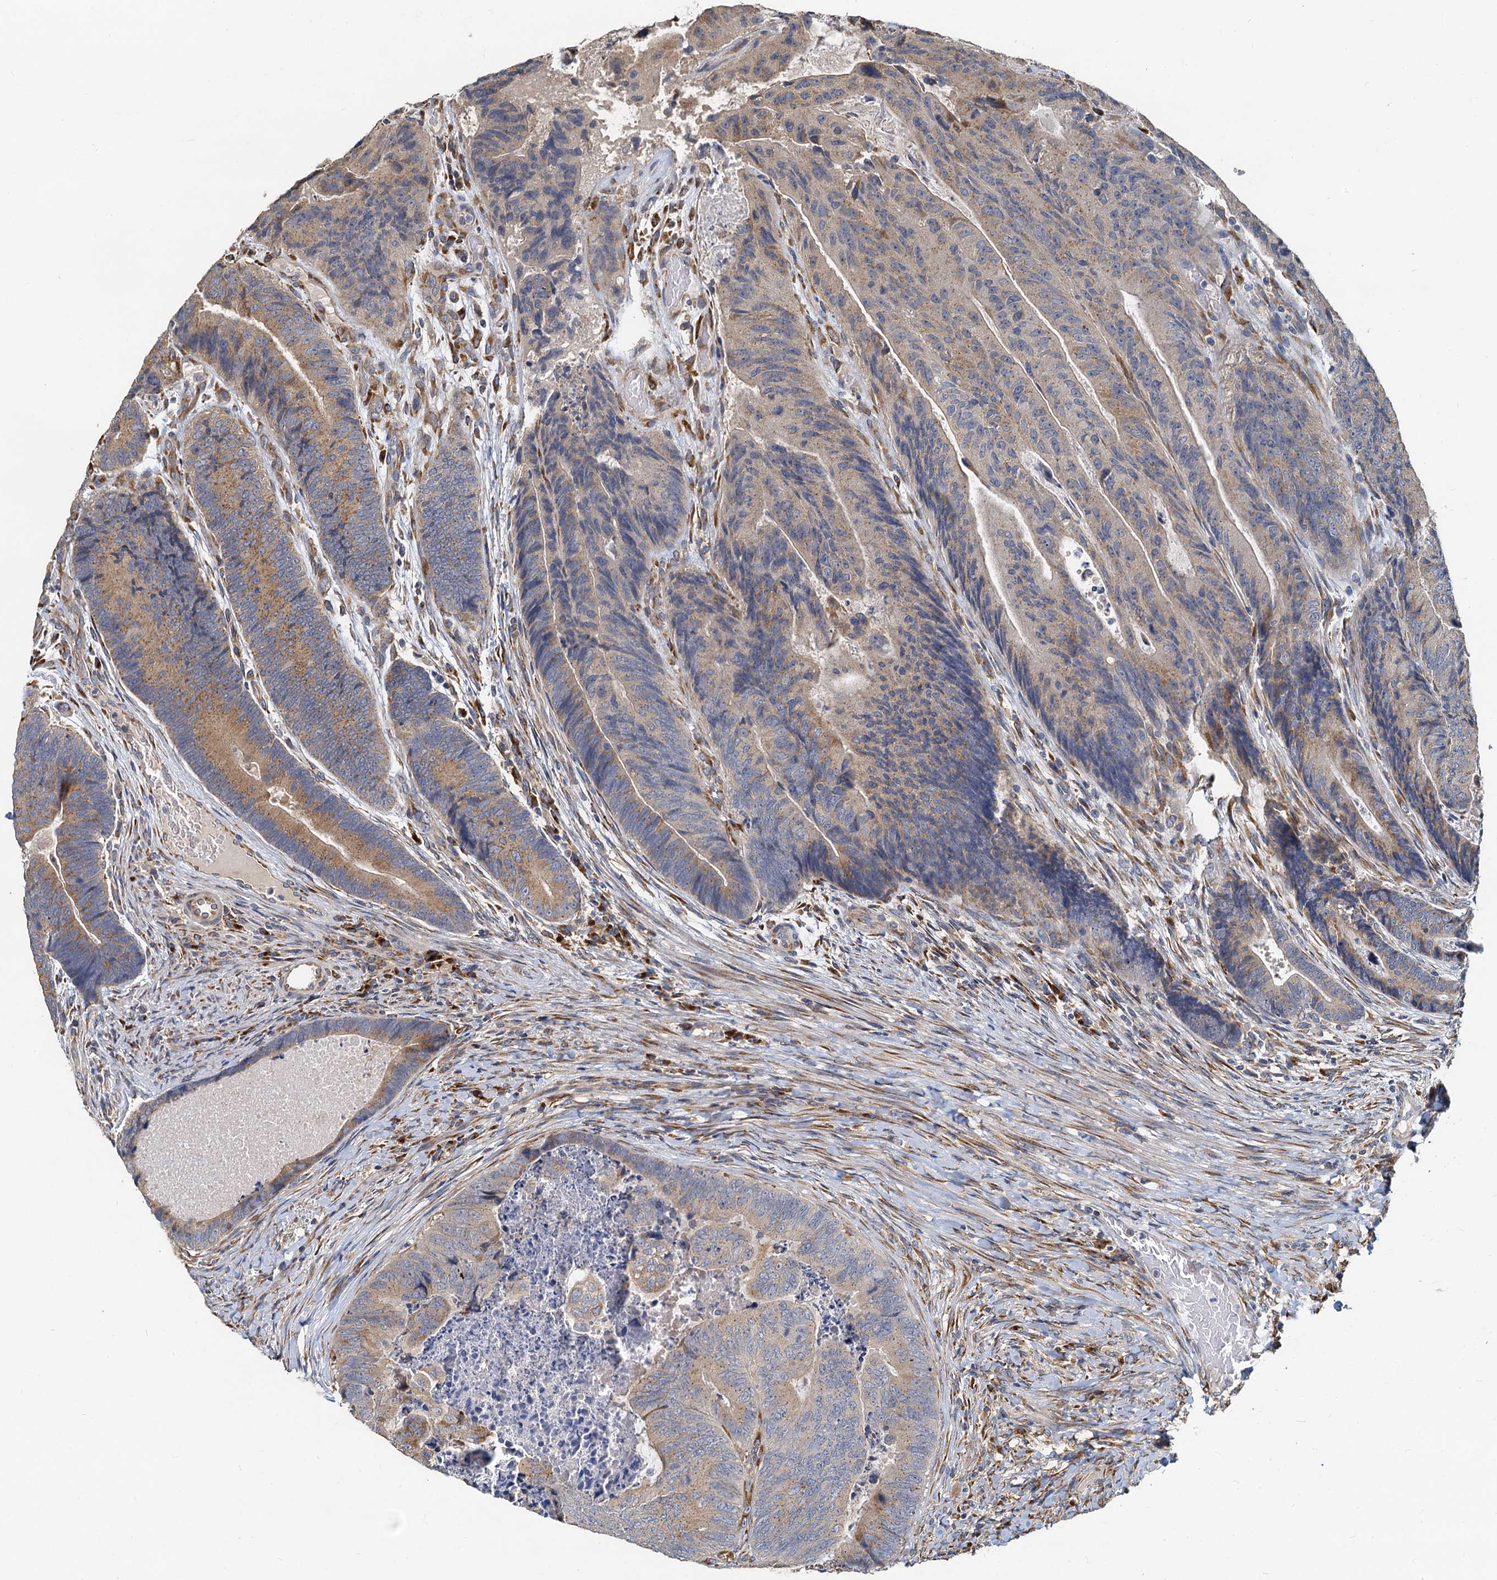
{"staining": {"intensity": "moderate", "quantity": "<25%", "location": "cytoplasmic/membranous"}, "tissue": "colorectal cancer", "cell_type": "Tumor cells", "image_type": "cancer", "snomed": [{"axis": "morphology", "description": "Adenocarcinoma, NOS"}, {"axis": "topography", "description": "Colon"}], "caption": "Immunohistochemical staining of colorectal cancer (adenocarcinoma) reveals moderate cytoplasmic/membranous protein expression in approximately <25% of tumor cells.", "gene": "NKAPD1", "patient": {"sex": "female", "age": 67}}